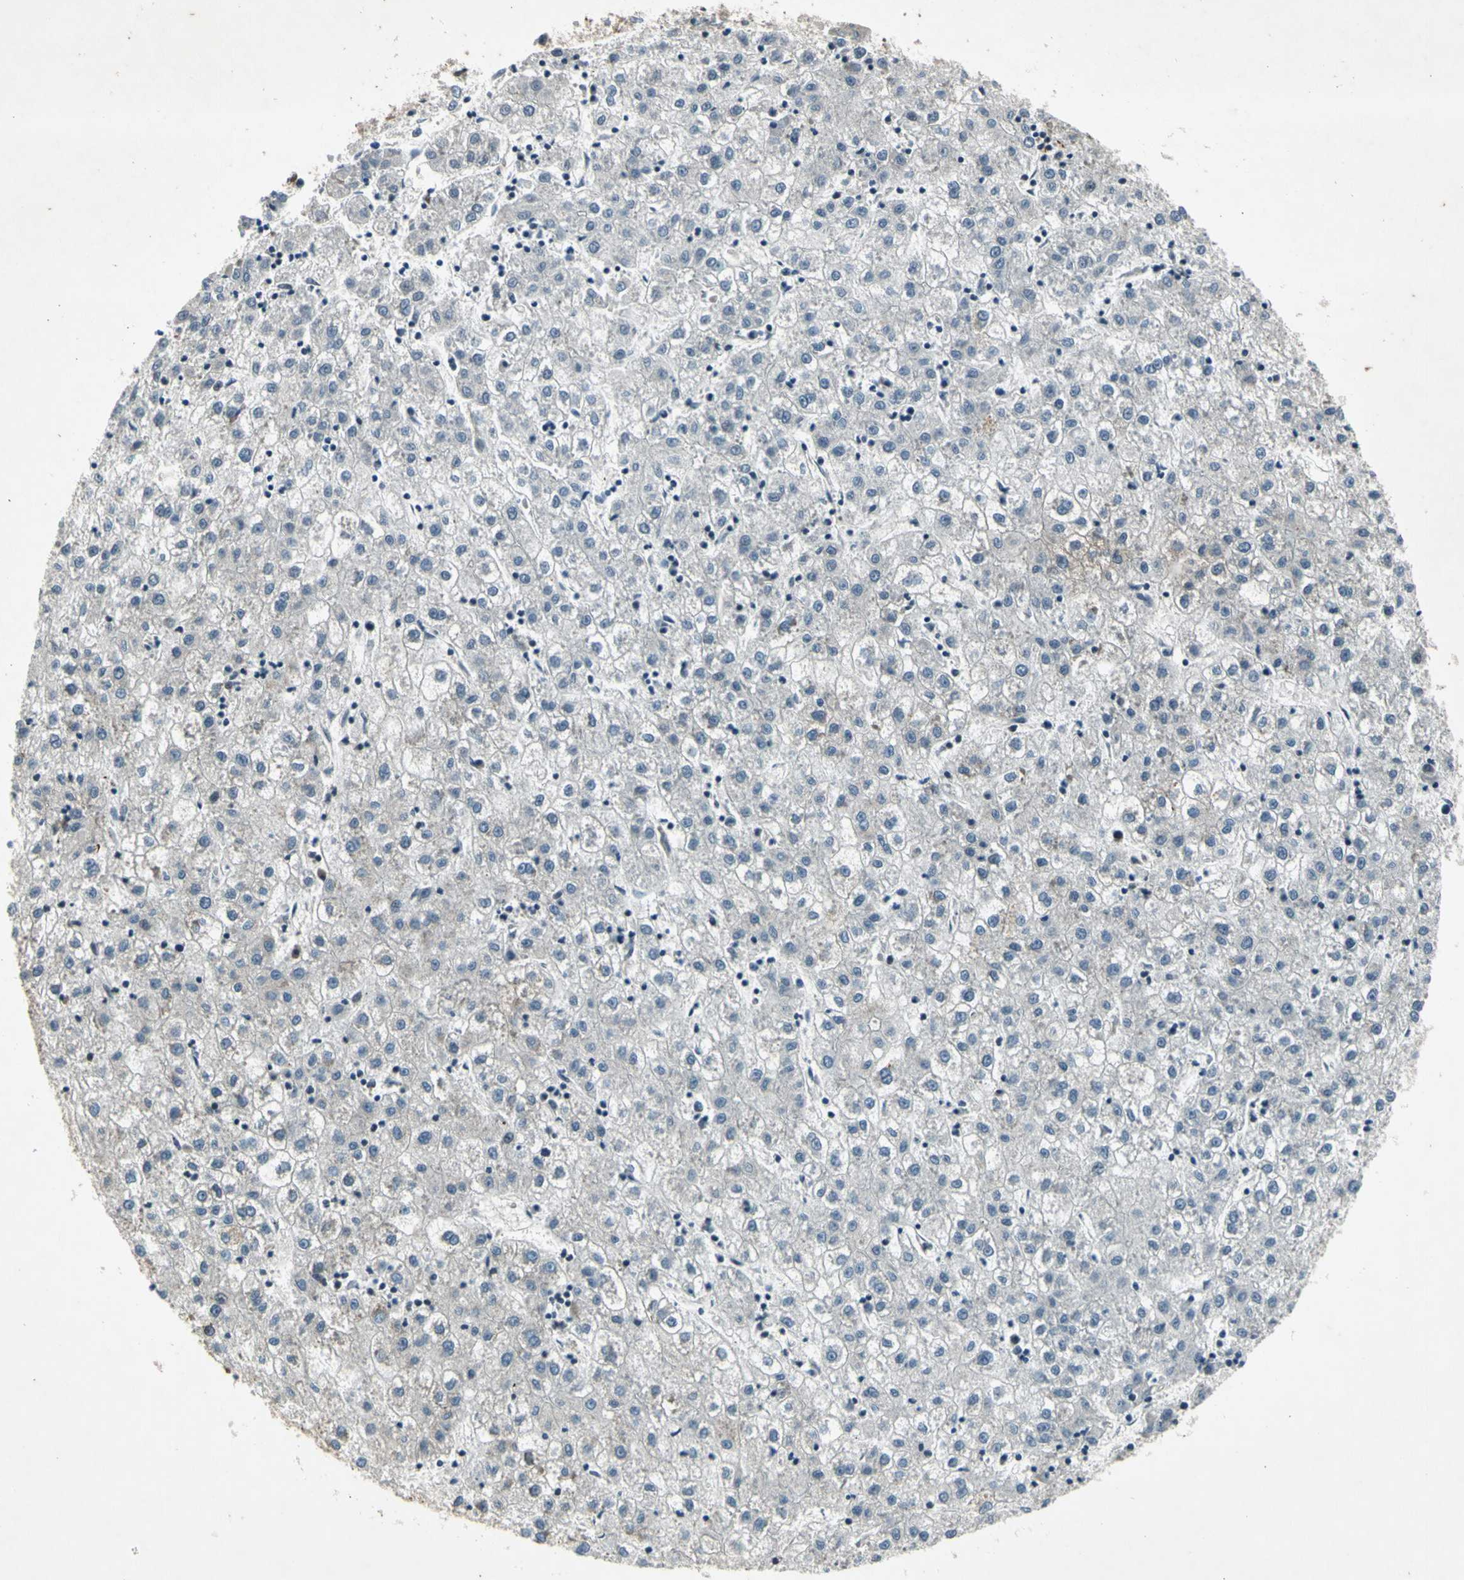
{"staining": {"intensity": "negative", "quantity": "none", "location": "none"}, "tissue": "liver cancer", "cell_type": "Tumor cells", "image_type": "cancer", "snomed": [{"axis": "morphology", "description": "Carcinoma, Hepatocellular, NOS"}, {"axis": "topography", "description": "Liver"}], "caption": "Immunohistochemistry (IHC) photomicrograph of neoplastic tissue: liver hepatocellular carcinoma stained with DAB (3,3'-diaminobenzidine) exhibits no significant protein staining in tumor cells.", "gene": "EFNB2", "patient": {"sex": "male", "age": 72}}